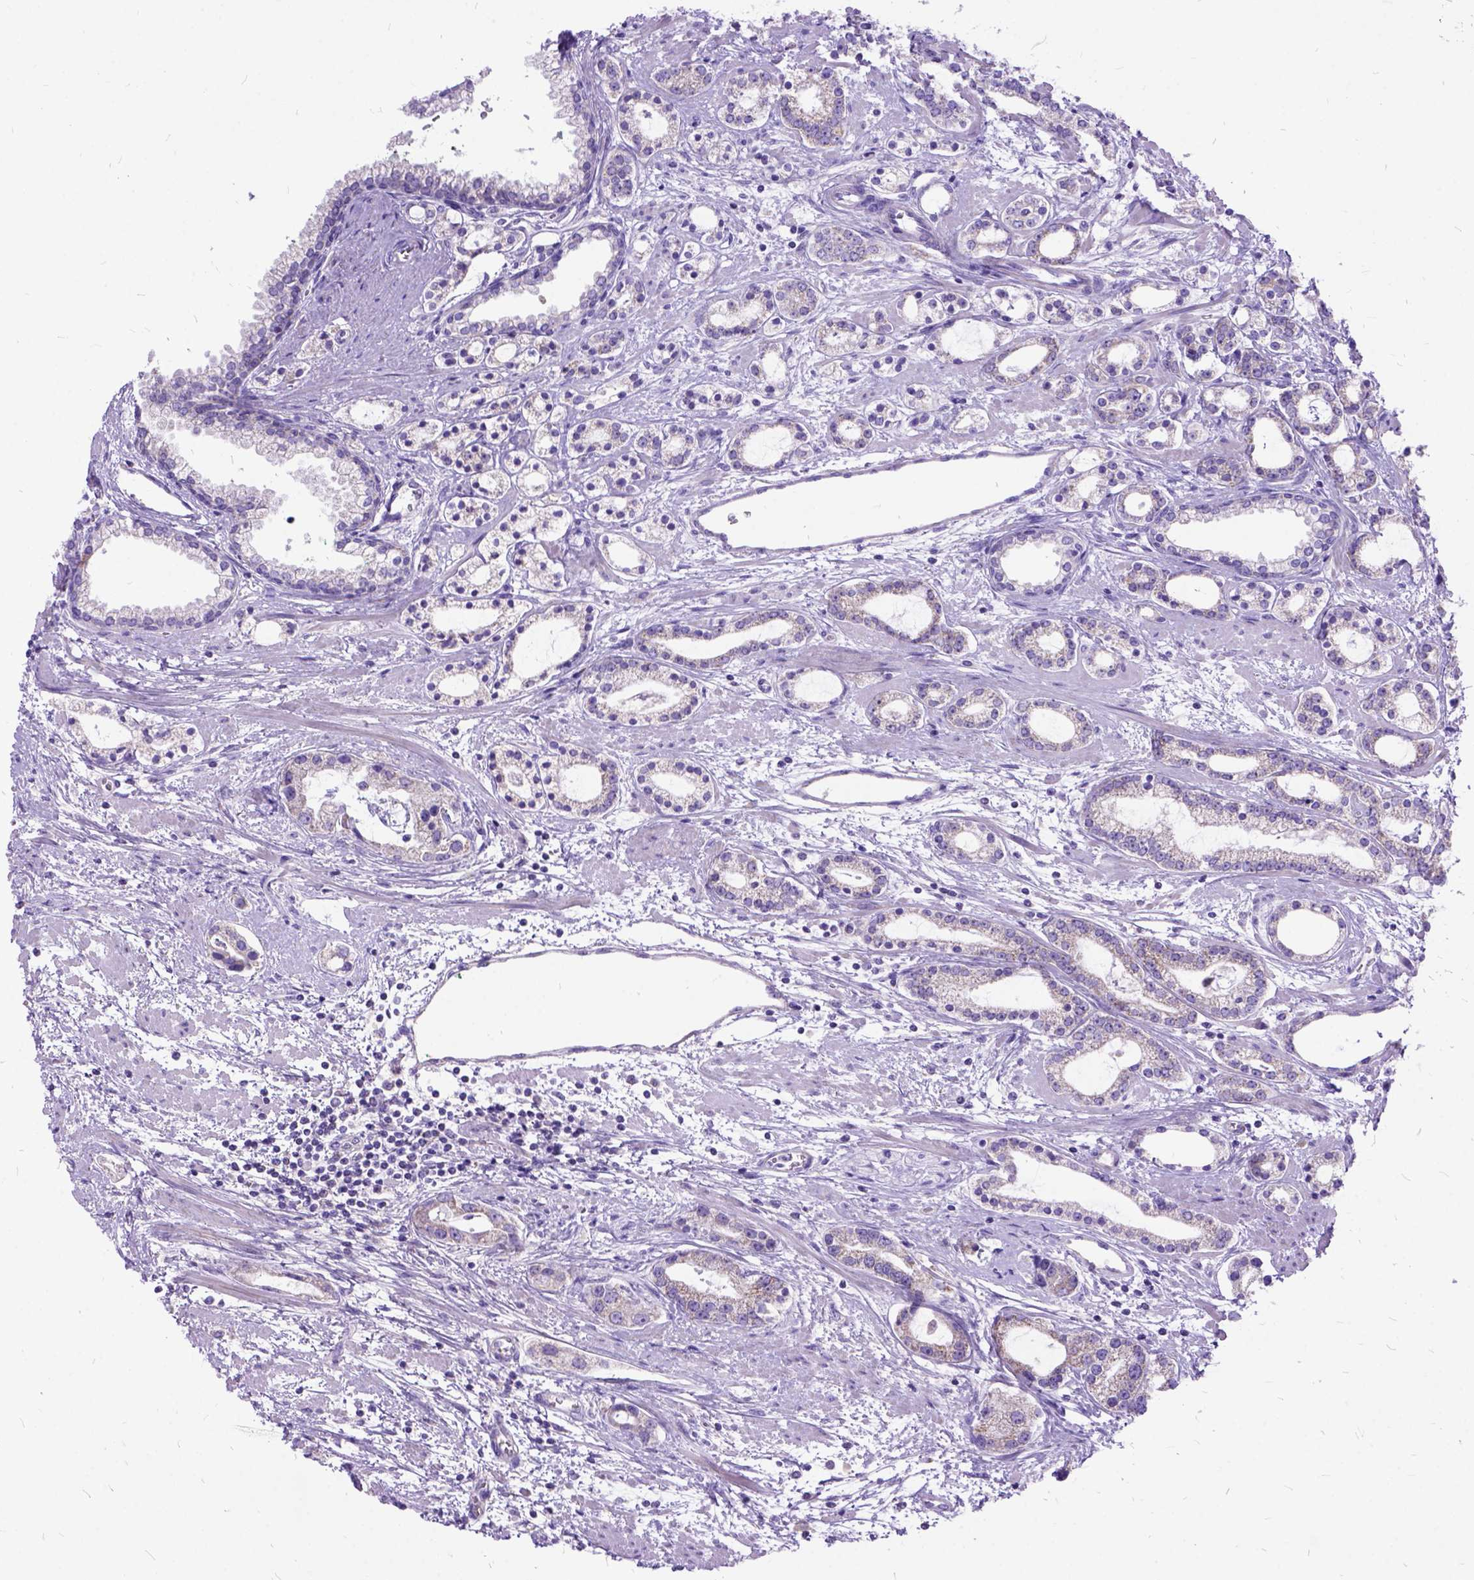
{"staining": {"intensity": "weak", "quantity": "<25%", "location": "cytoplasmic/membranous"}, "tissue": "prostate cancer", "cell_type": "Tumor cells", "image_type": "cancer", "snomed": [{"axis": "morphology", "description": "Adenocarcinoma, Medium grade"}, {"axis": "topography", "description": "Prostate"}], "caption": "Human prostate cancer stained for a protein using immunohistochemistry (IHC) reveals no expression in tumor cells.", "gene": "CTAG2", "patient": {"sex": "male", "age": 57}}